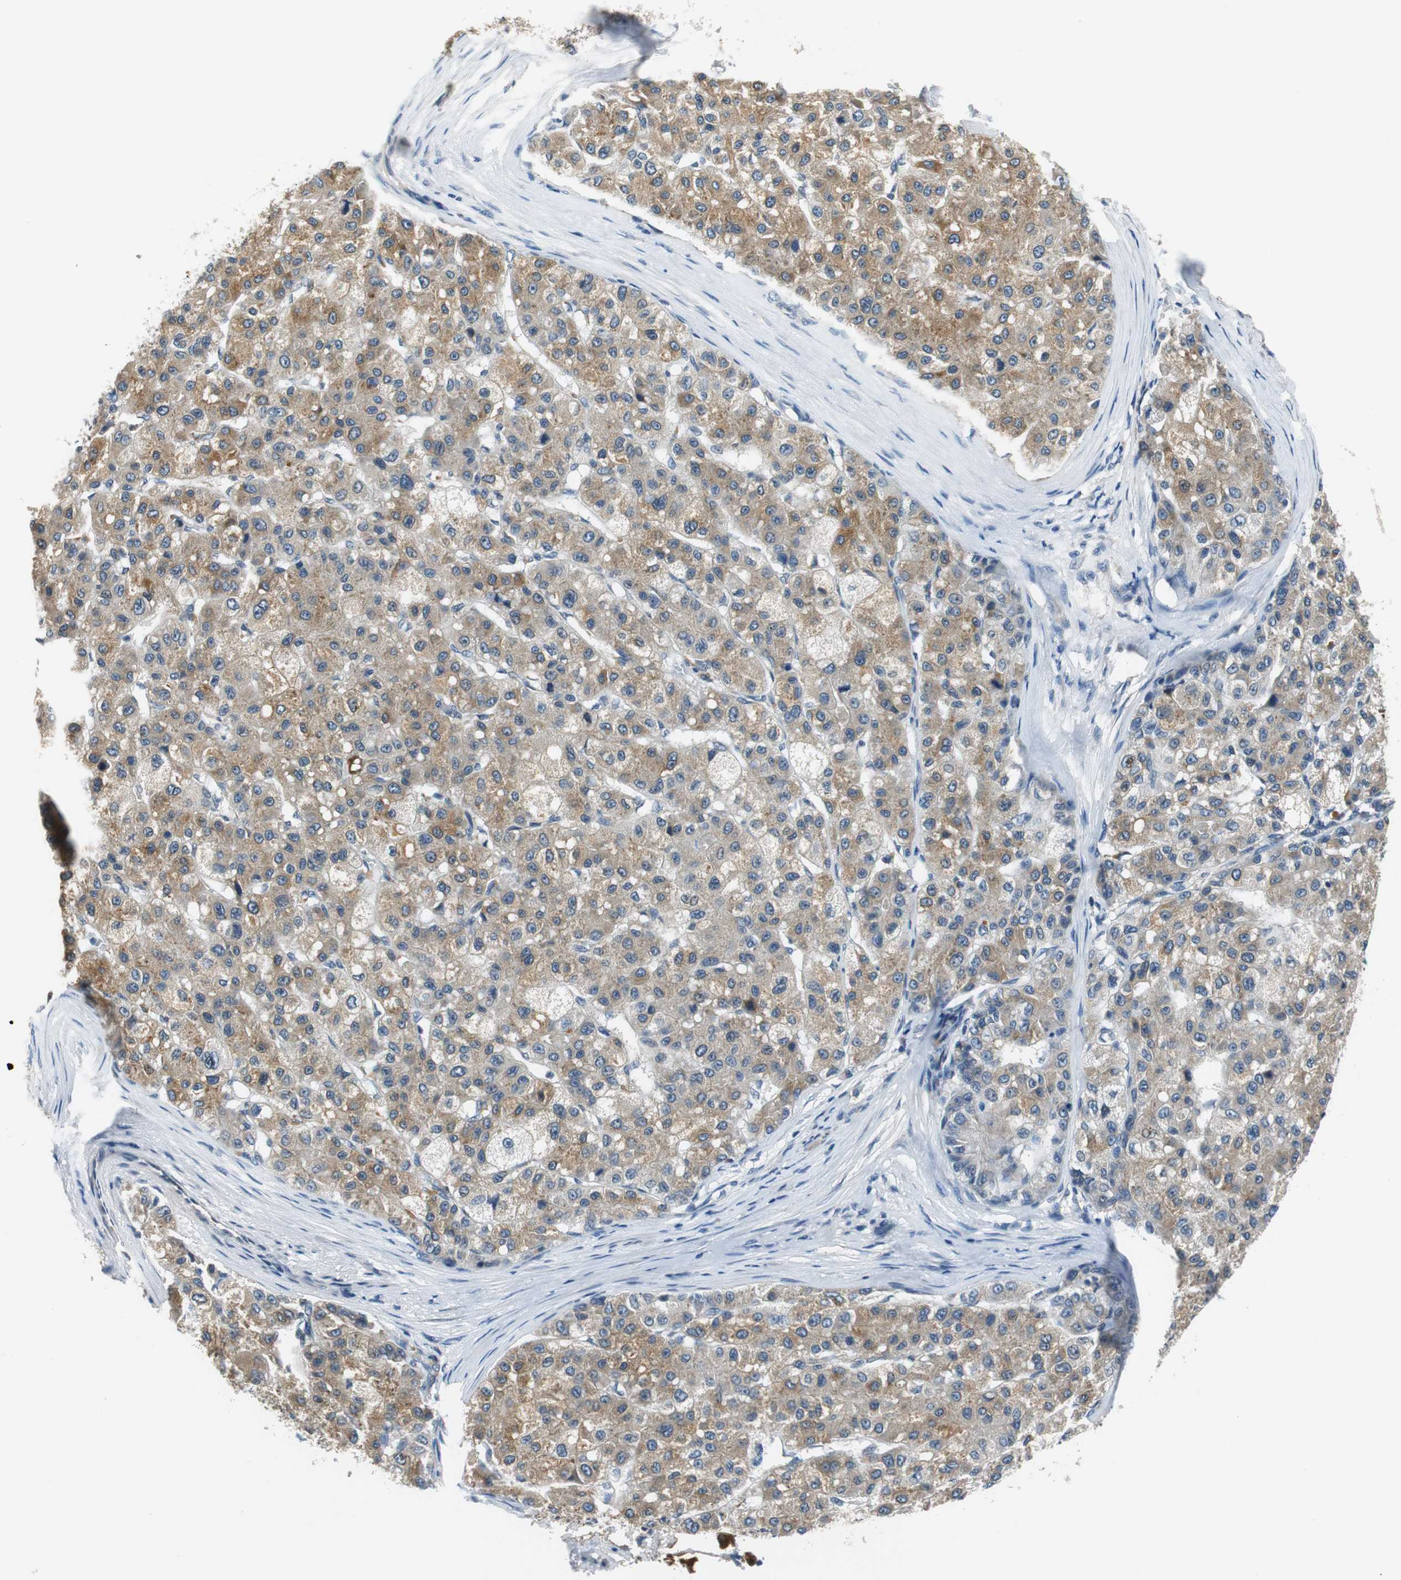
{"staining": {"intensity": "moderate", "quantity": ">75%", "location": "cytoplasmic/membranous"}, "tissue": "liver cancer", "cell_type": "Tumor cells", "image_type": "cancer", "snomed": [{"axis": "morphology", "description": "Carcinoma, Hepatocellular, NOS"}, {"axis": "topography", "description": "Liver"}], "caption": "IHC staining of hepatocellular carcinoma (liver), which exhibits medium levels of moderate cytoplasmic/membranous positivity in approximately >75% of tumor cells indicating moderate cytoplasmic/membranous protein staining. The staining was performed using DAB (3,3'-diaminobenzidine) (brown) for protein detection and nuclei were counterstained in hematoxylin (blue).", "gene": "FADS2", "patient": {"sex": "male", "age": 80}}